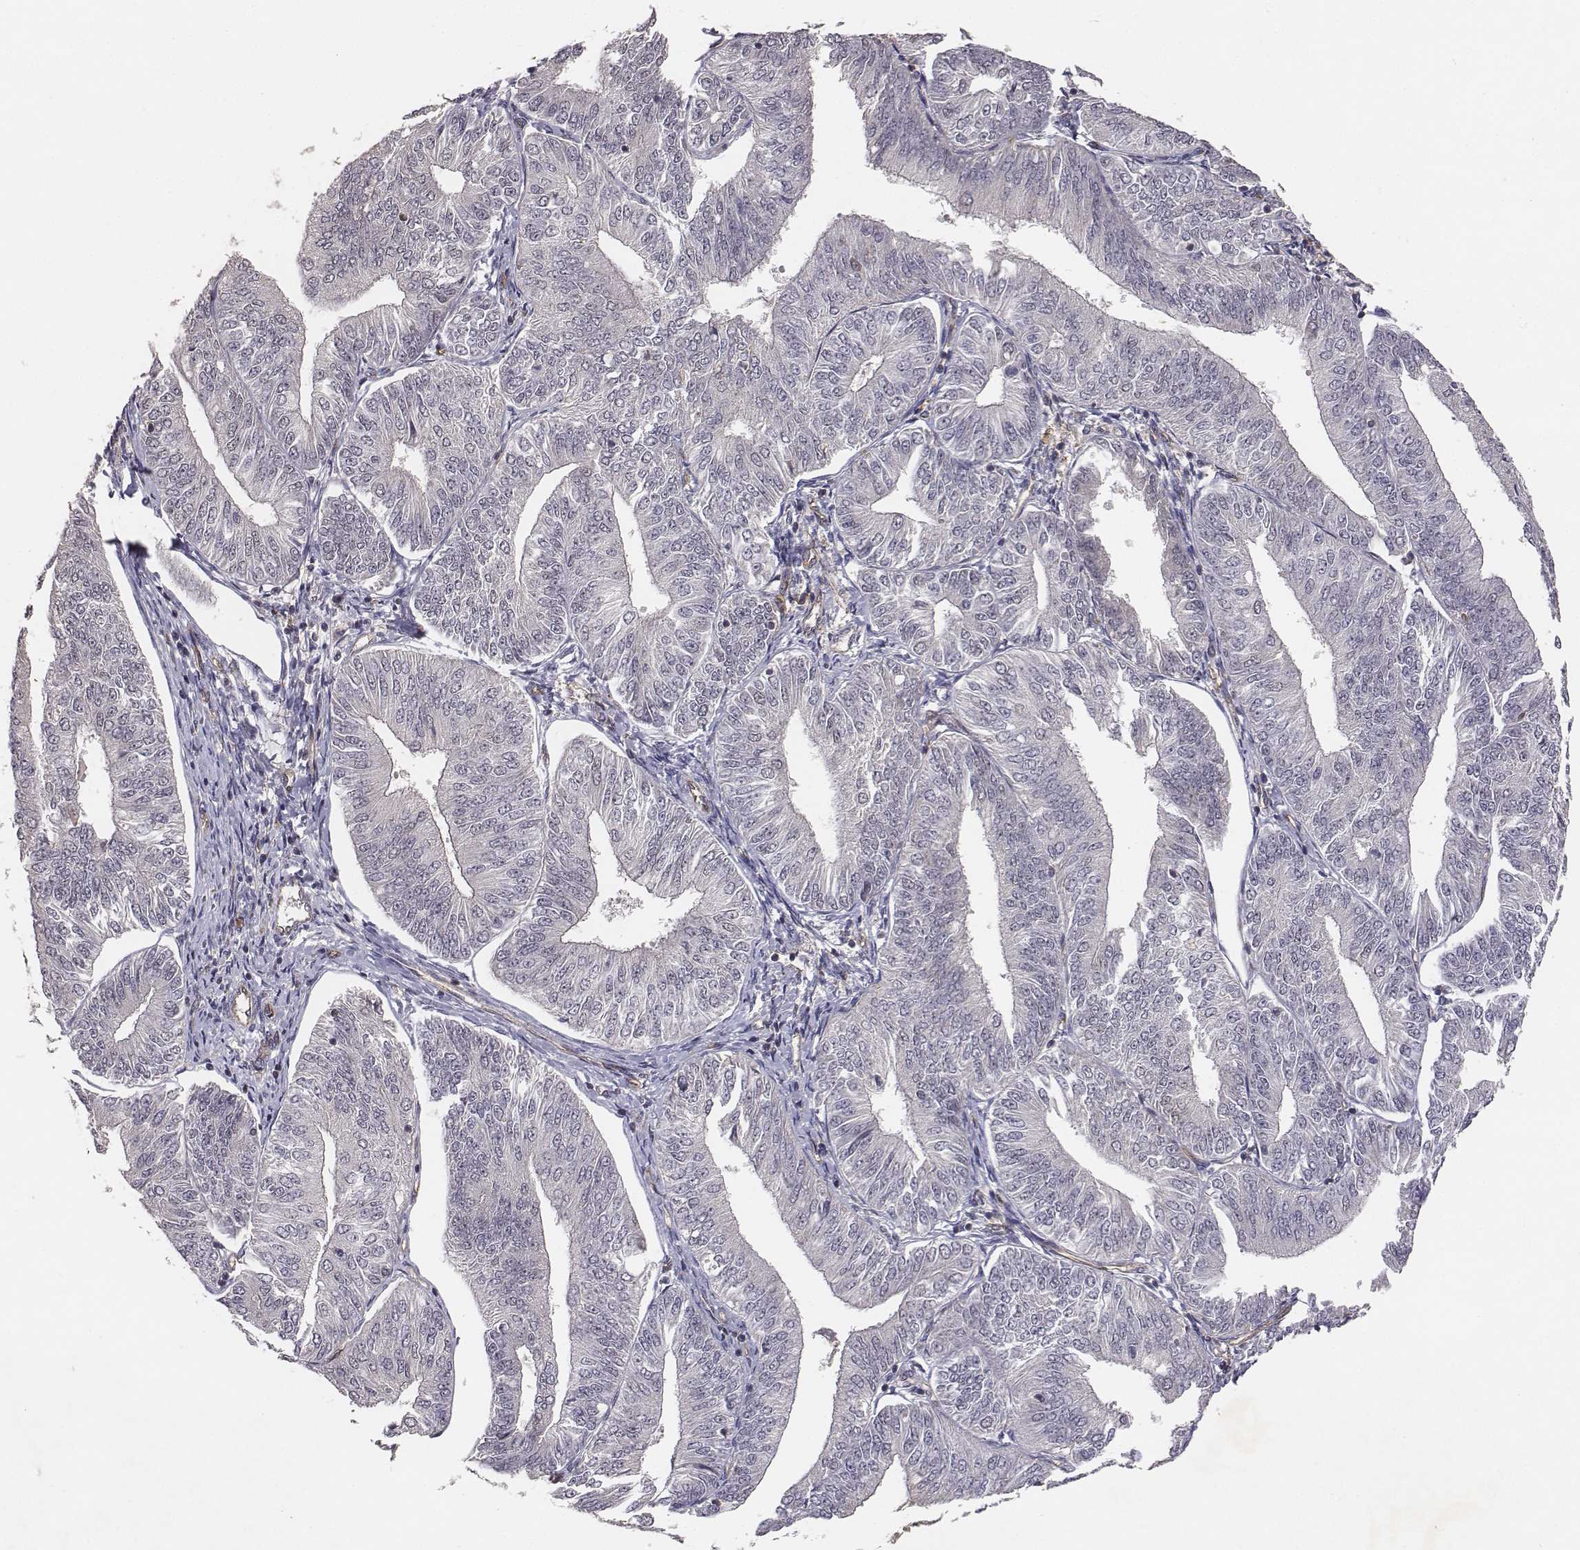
{"staining": {"intensity": "negative", "quantity": "none", "location": "none"}, "tissue": "endometrial cancer", "cell_type": "Tumor cells", "image_type": "cancer", "snomed": [{"axis": "morphology", "description": "Adenocarcinoma, NOS"}, {"axis": "topography", "description": "Endometrium"}], "caption": "The immunohistochemistry (IHC) micrograph has no significant staining in tumor cells of endometrial adenocarcinoma tissue. Brightfield microscopy of IHC stained with DAB (brown) and hematoxylin (blue), captured at high magnification.", "gene": "PTPRG", "patient": {"sex": "female", "age": 58}}